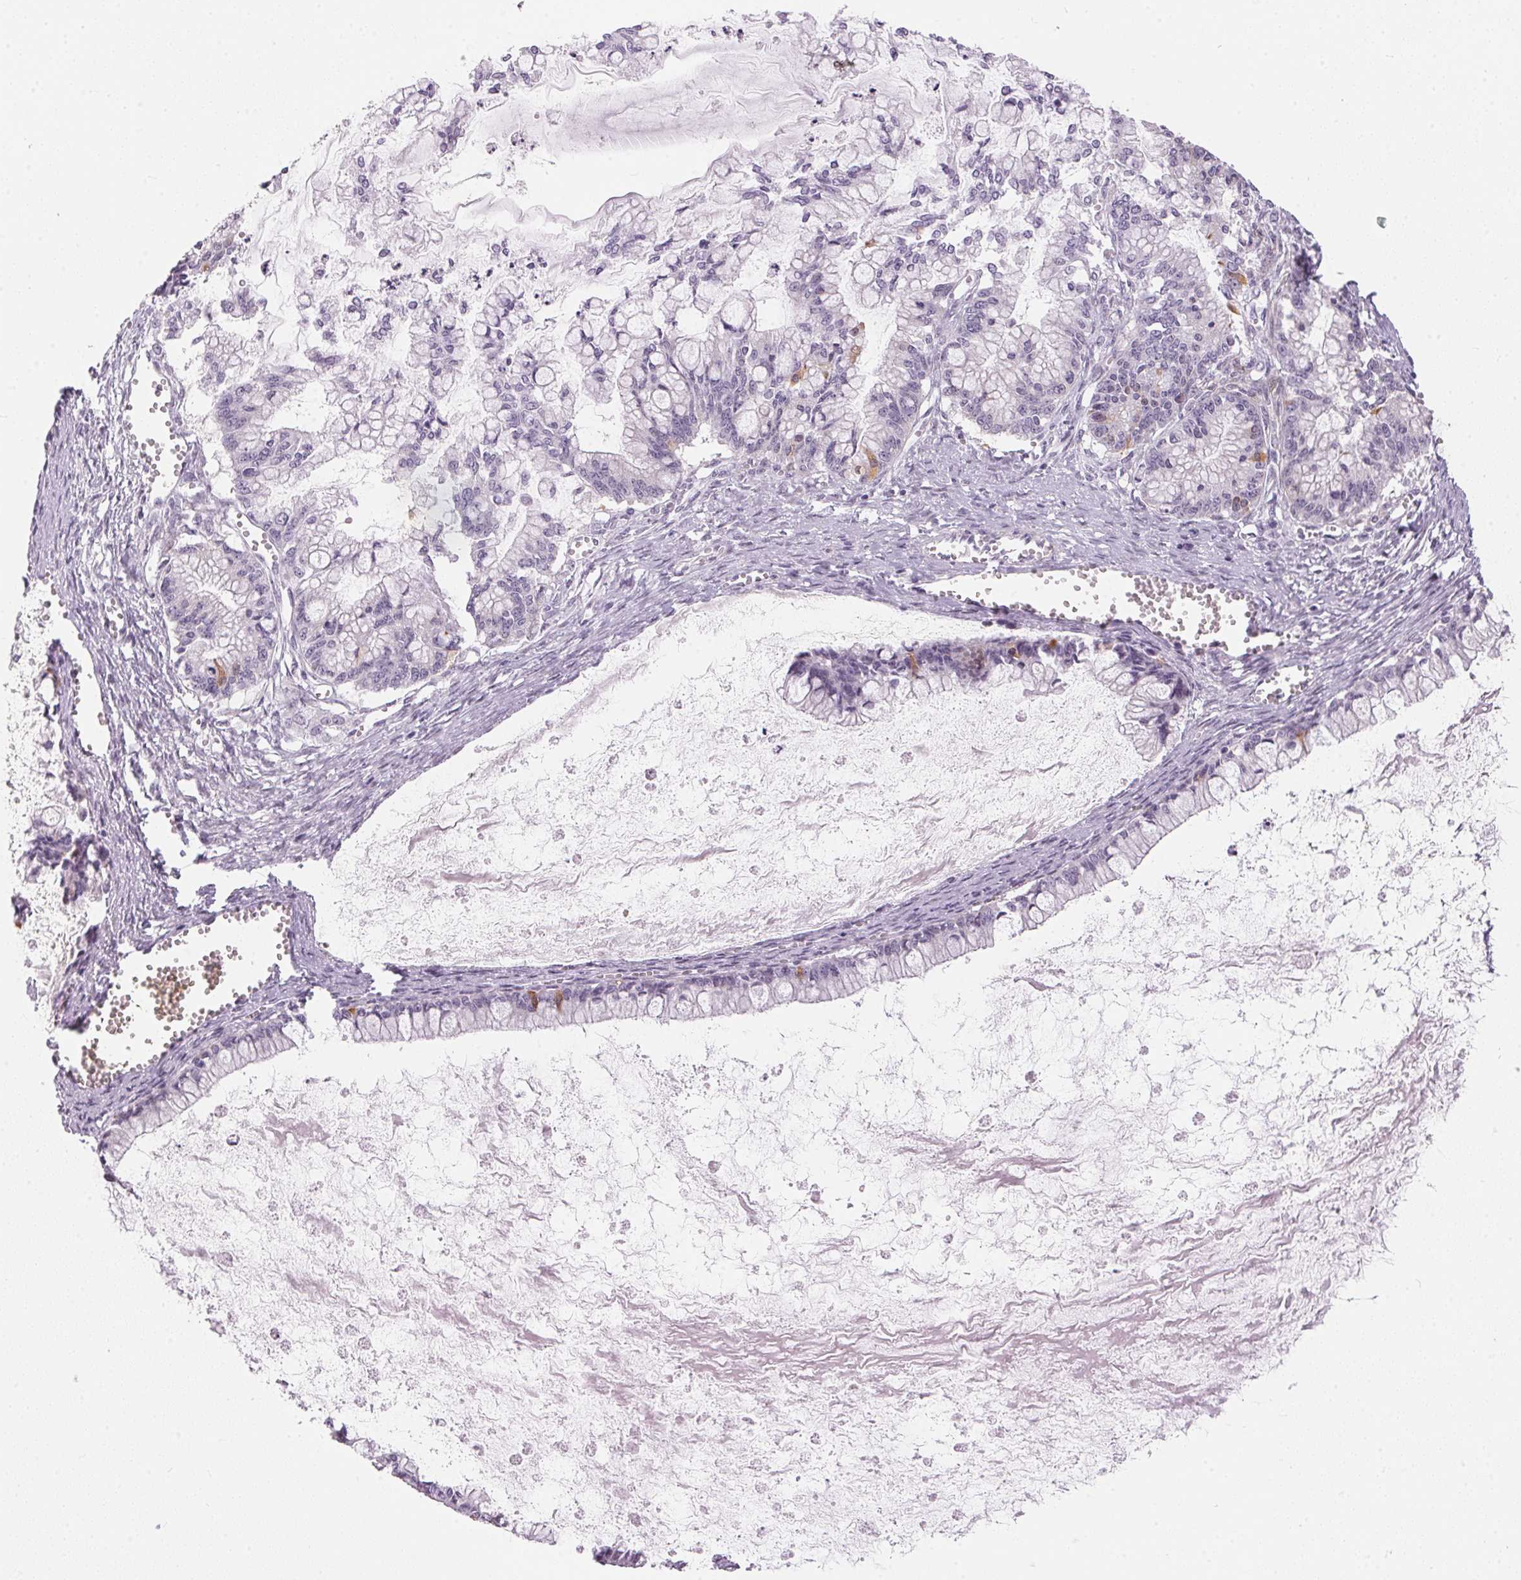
{"staining": {"intensity": "weak", "quantity": "<25%", "location": "cytoplasmic/membranous"}, "tissue": "ovarian cancer", "cell_type": "Tumor cells", "image_type": "cancer", "snomed": [{"axis": "morphology", "description": "Cystadenocarcinoma, mucinous, NOS"}, {"axis": "topography", "description": "Ovary"}], "caption": "Immunohistochemistry micrograph of human ovarian mucinous cystadenocarcinoma stained for a protein (brown), which displays no positivity in tumor cells. The staining was performed using DAB to visualize the protein expression in brown, while the nuclei were stained in blue with hematoxylin (Magnification: 20x).", "gene": "CADPS", "patient": {"sex": "female", "age": 67}}